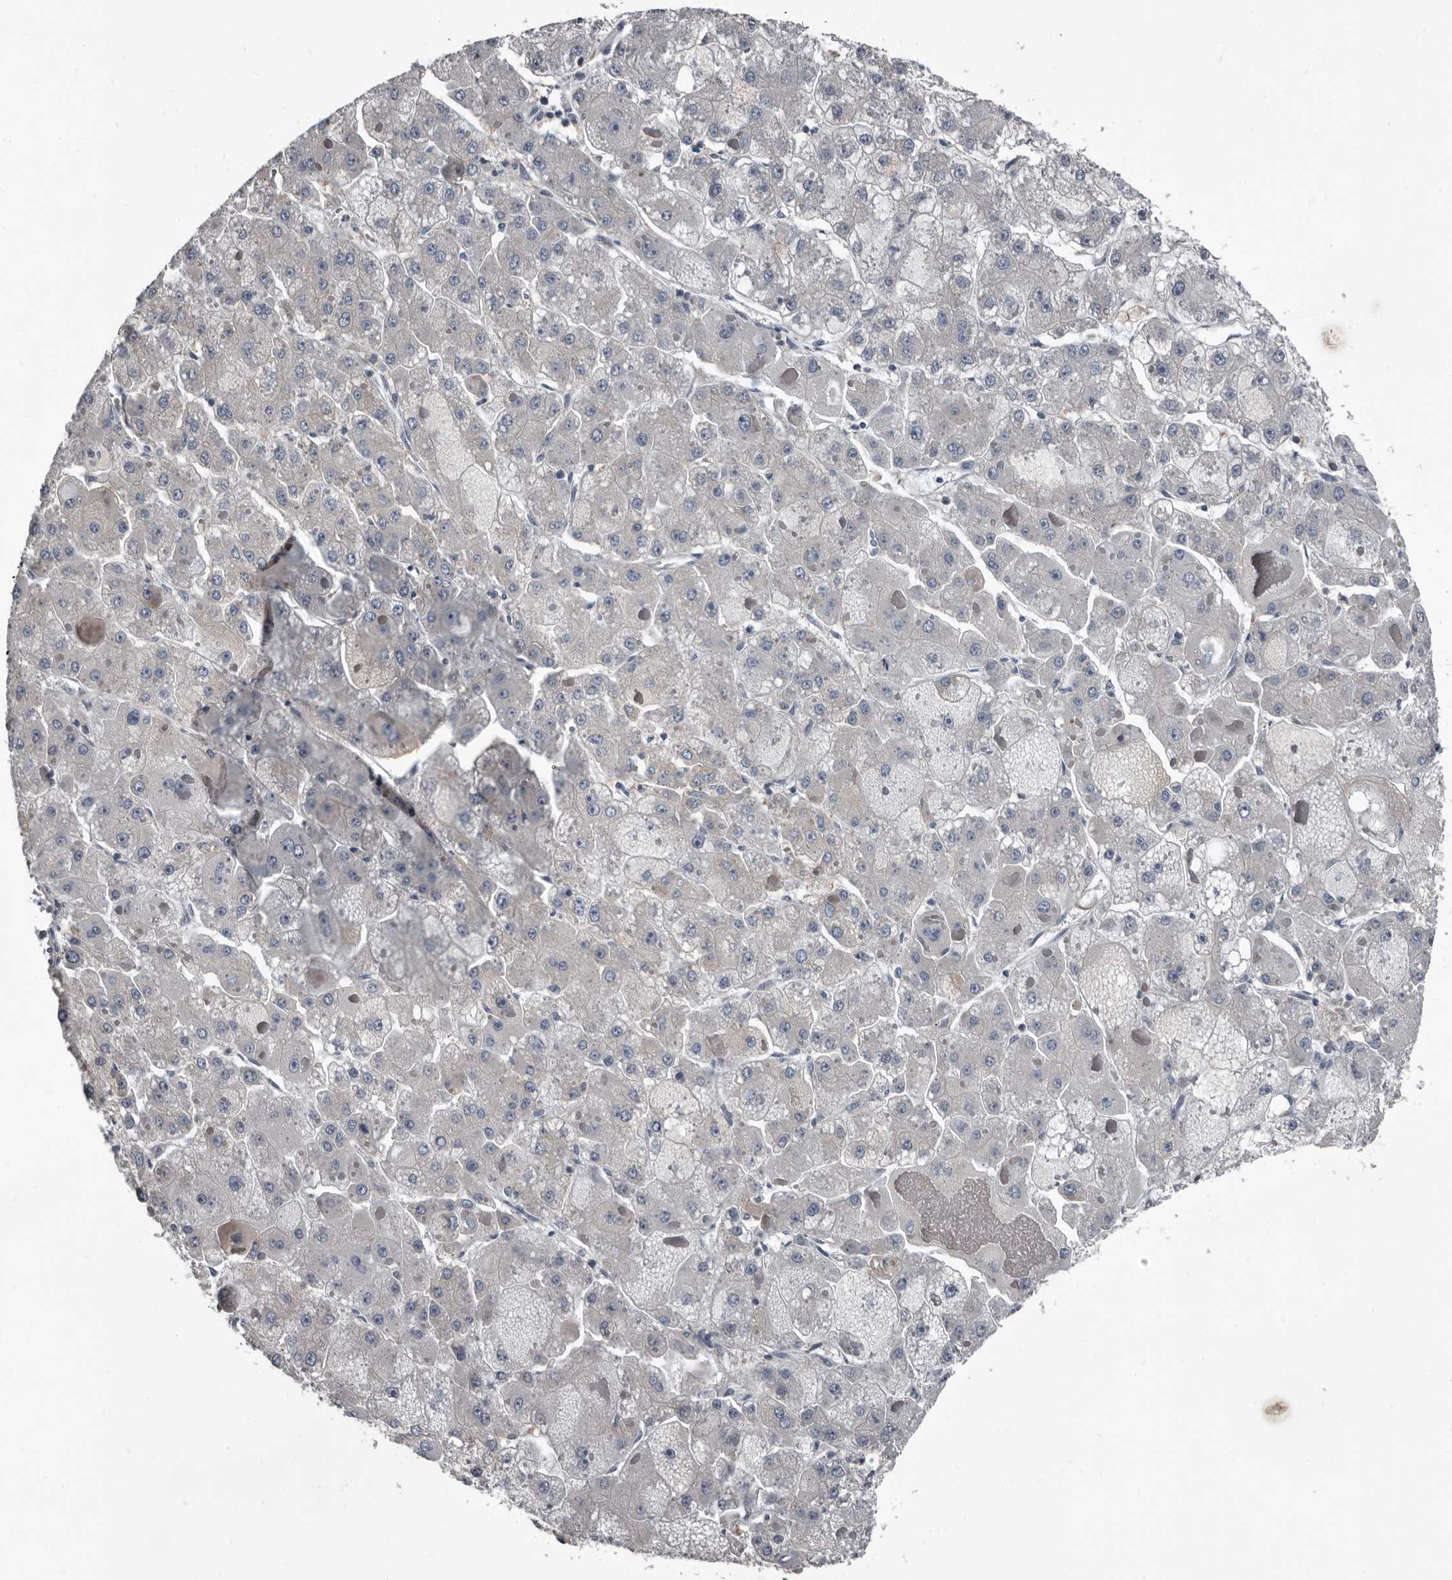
{"staining": {"intensity": "negative", "quantity": "none", "location": "none"}, "tissue": "liver cancer", "cell_type": "Tumor cells", "image_type": "cancer", "snomed": [{"axis": "morphology", "description": "Carcinoma, Hepatocellular, NOS"}, {"axis": "topography", "description": "Liver"}], "caption": "Tumor cells are negative for protein expression in human liver cancer (hepatocellular carcinoma).", "gene": "TPD52L1", "patient": {"sex": "female", "age": 73}}